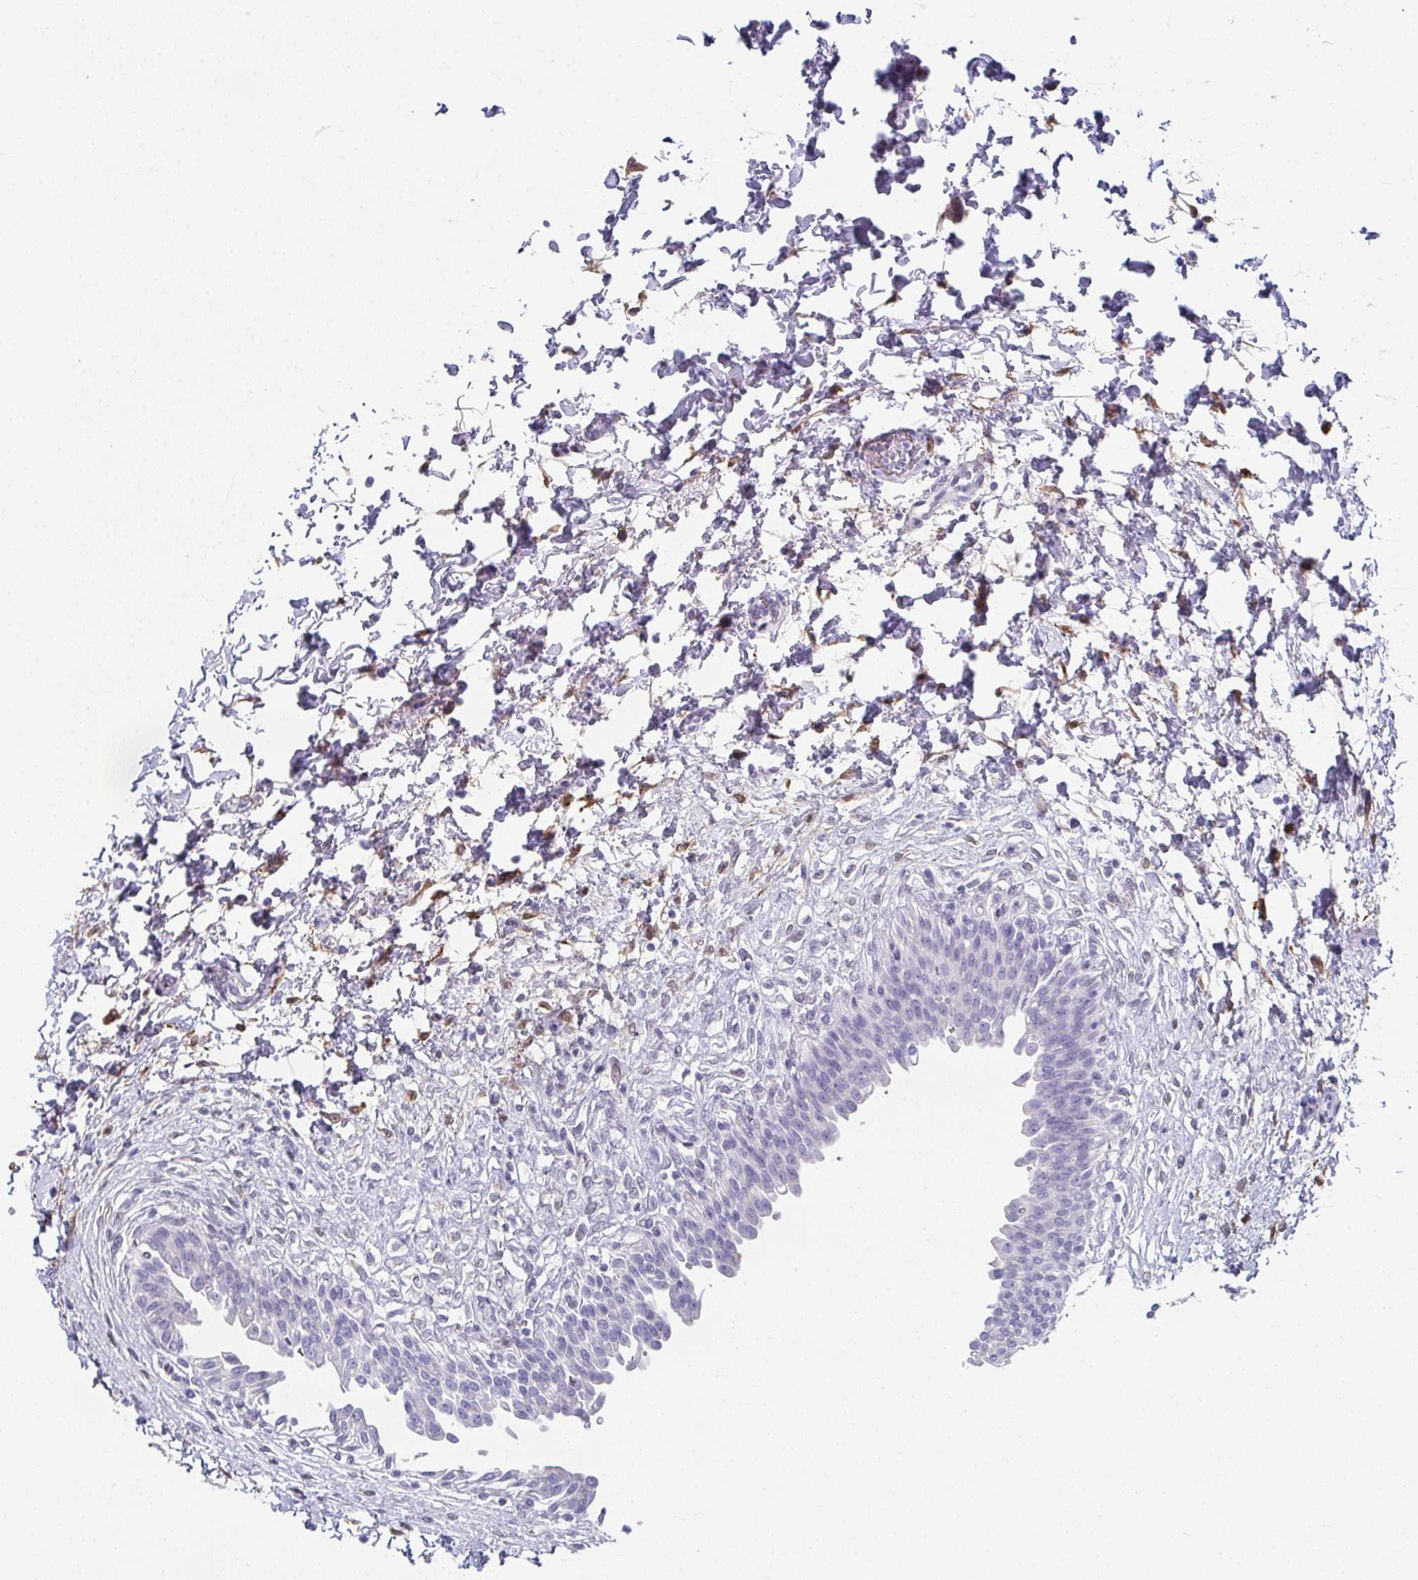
{"staining": {"intensity": "negative", "quantity": "none", "location": "none"}, "tissue": "urinary bladder", "cell_type": "Urothelial cells", "image_type": "normal", "snomed": [{"axis": "morphology", "description": "Normal tissue, NOS"}, {"axis": "topography", "description": "Urinary bladder"}], "caption": "High magnification brightfield microscopy of benign urinary bladder stained with DAB (brown) and counterstained with hematoxylin (blue): urothelial cells show no significant staining. (Stains: DAB (3,3'-diaminobenzidine) immunohistochemistry with hematoxylin counter stain, Microscopy: brightfield microscopy at high magnification).", "gene": "RBP1", "patient": {"sex": "male", "age": 37}}